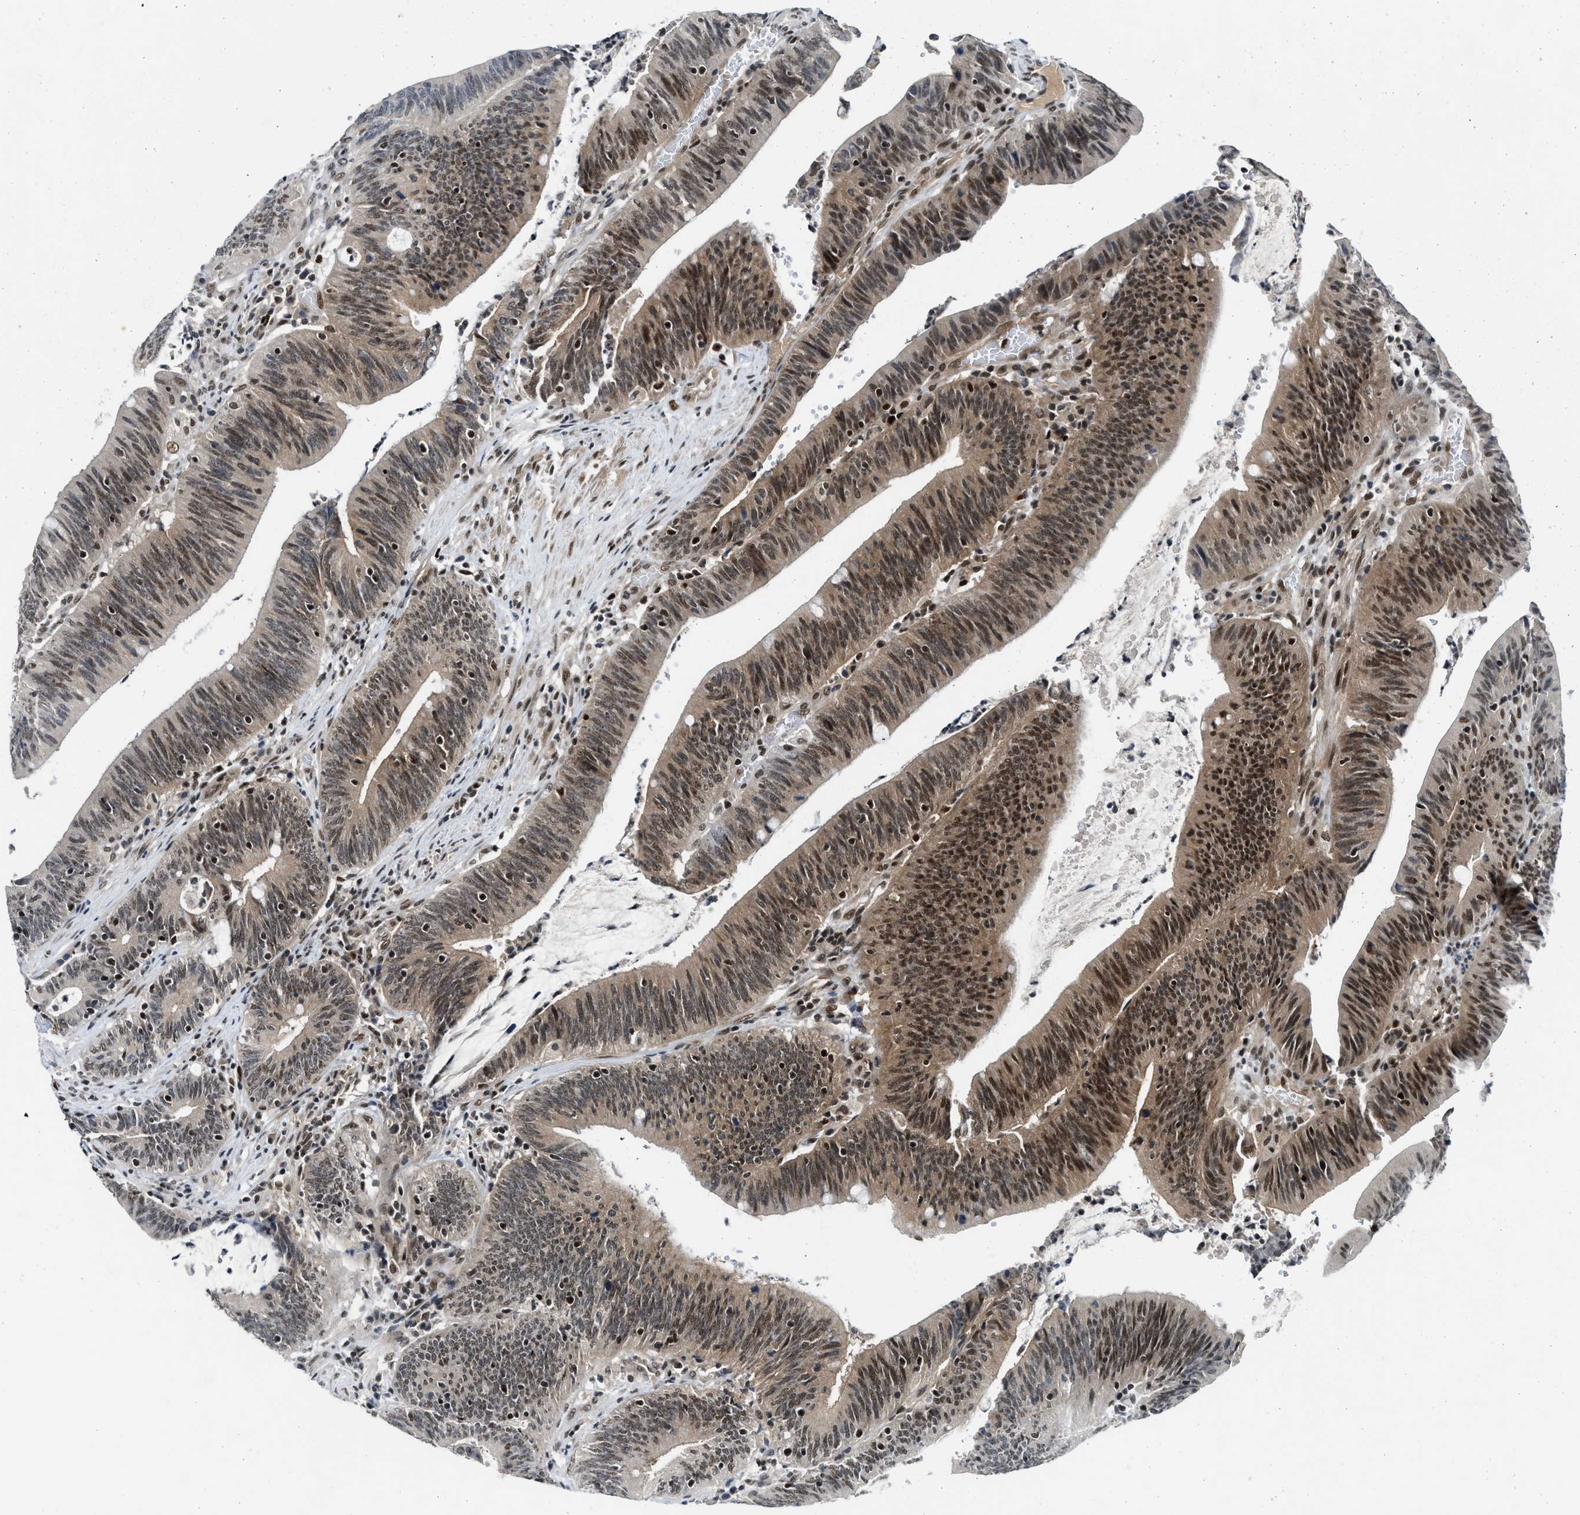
{"staining": {"intensity": "moderate", "quantity": ">75%", "location": "cytoplasmic/membranous,nuclear"}, "tissue": "colorectal cancer", "cell_type": "Tumor cells", "image_type": "cancer", "snomed": [{"axis": "morphology", "description": "Normal tissue, NOS"}, {"axis": "morphology", "description": "Adenocarcinoma, NOS"}, {"axis": "topography", "description": "Rectum"}], "caption": "Protein expression analysis of human colorectal adenocarcinoma reveals moderate cytoplasmic/membranous and nuclear expression in about >75% of tumor cells.", "gene": "NCOA1", "patient": {"sex": "female", "age": 66}}